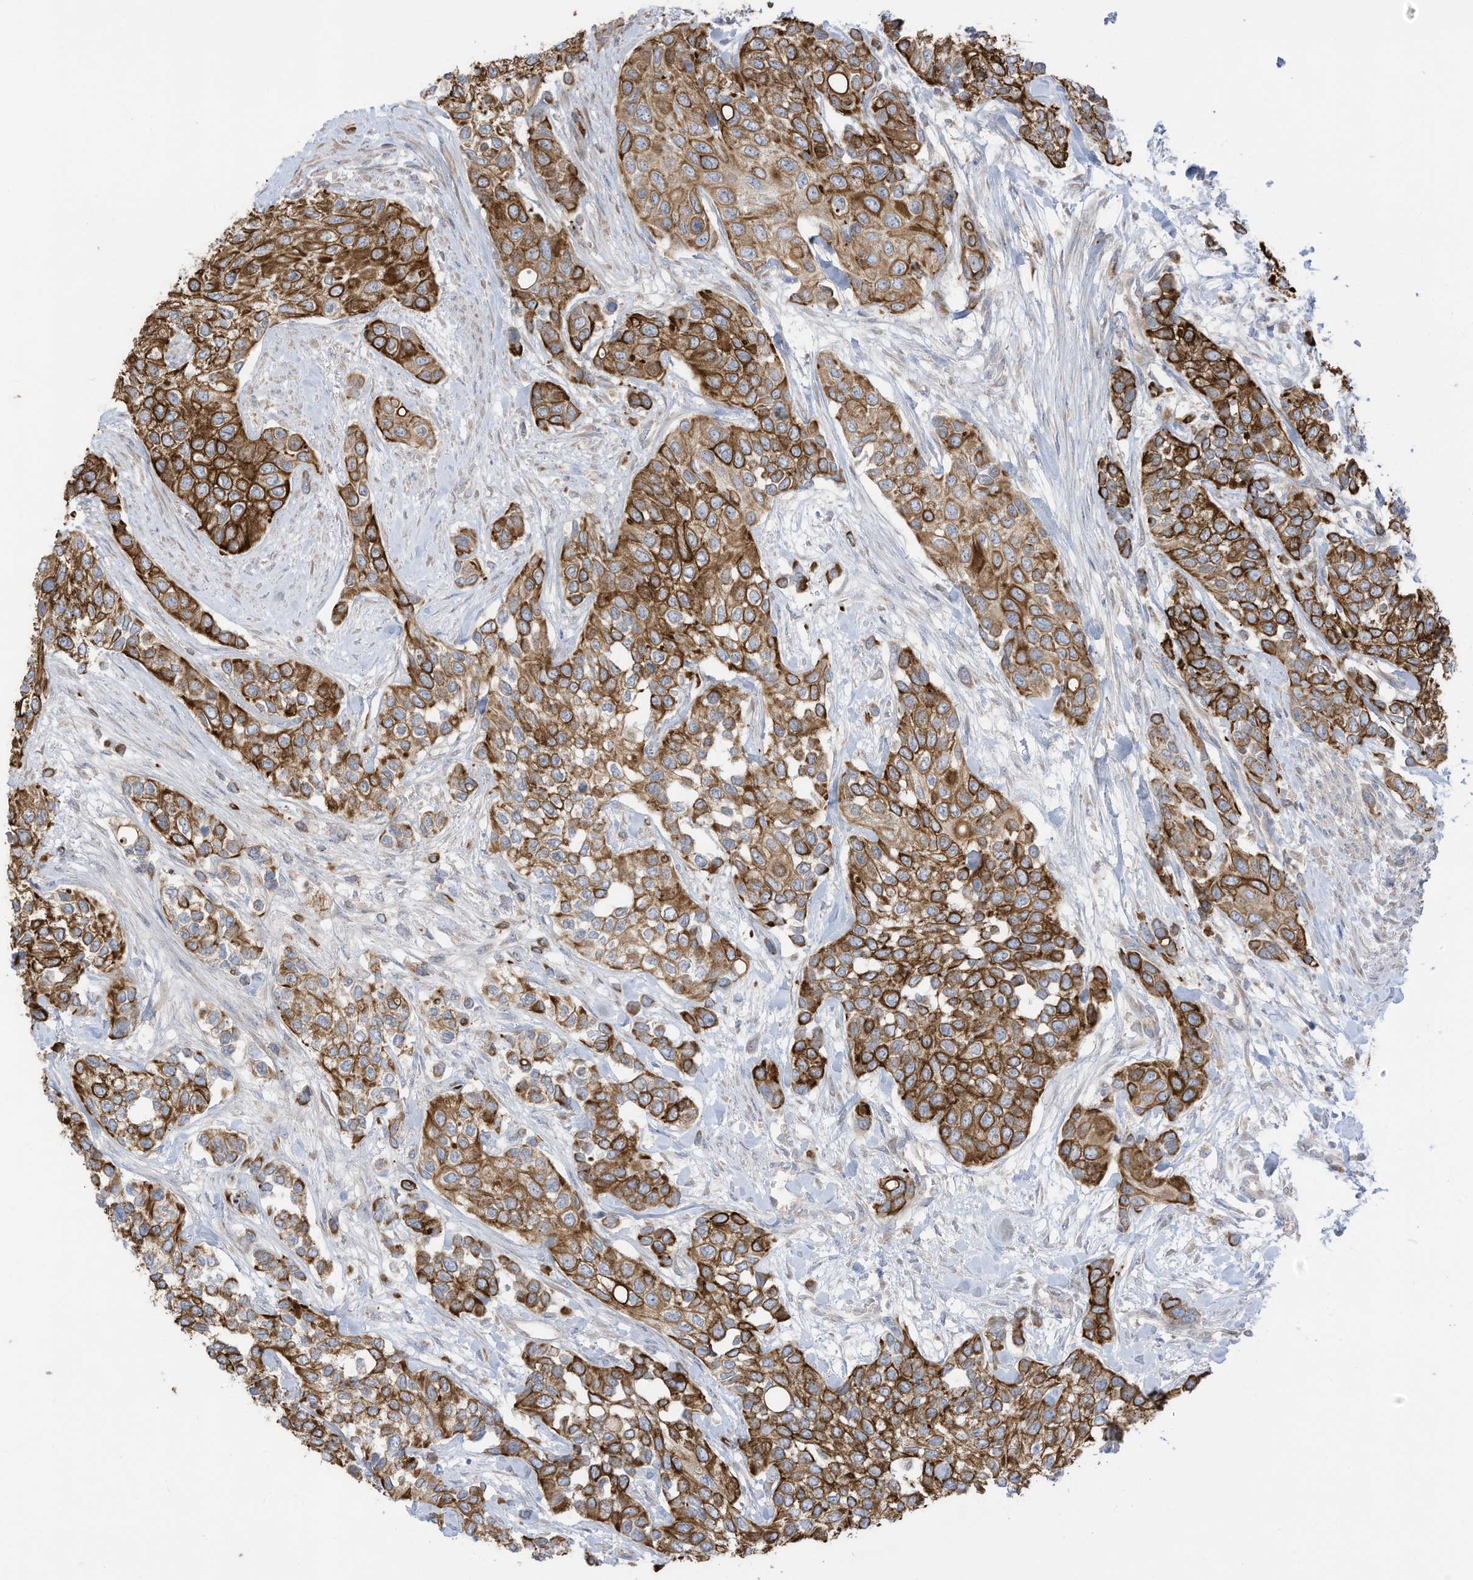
{"staining": {"intensity": "strong", "quantity": ">75%", "location": "cytoplasmic/membranous"}, "tissue": "urothelial cancer", "cell_type": "Tumor cells", "image_type": "cancer", "snomed": [{"axis": "morphology", "description": "Normal tissue, NOS"}, {"axis": "morphology", "description": "Urothelial carcinoma, High grade"}, {"axis": "topography", "description": "Vascular tissue"}, {"axis": "topography", "description": "Urinary bladder"}], "caption": "Immunohistochemical staining of urothelial cancer exhibits high levels of strong cytoplasmic/membranous protein positivity in about >75% of tumor cells. The protein of interest is shown in brown color, while the nuclei are stained blue.", "gene": "CGAS", "patient": {"sex": "female", "age": 56}}